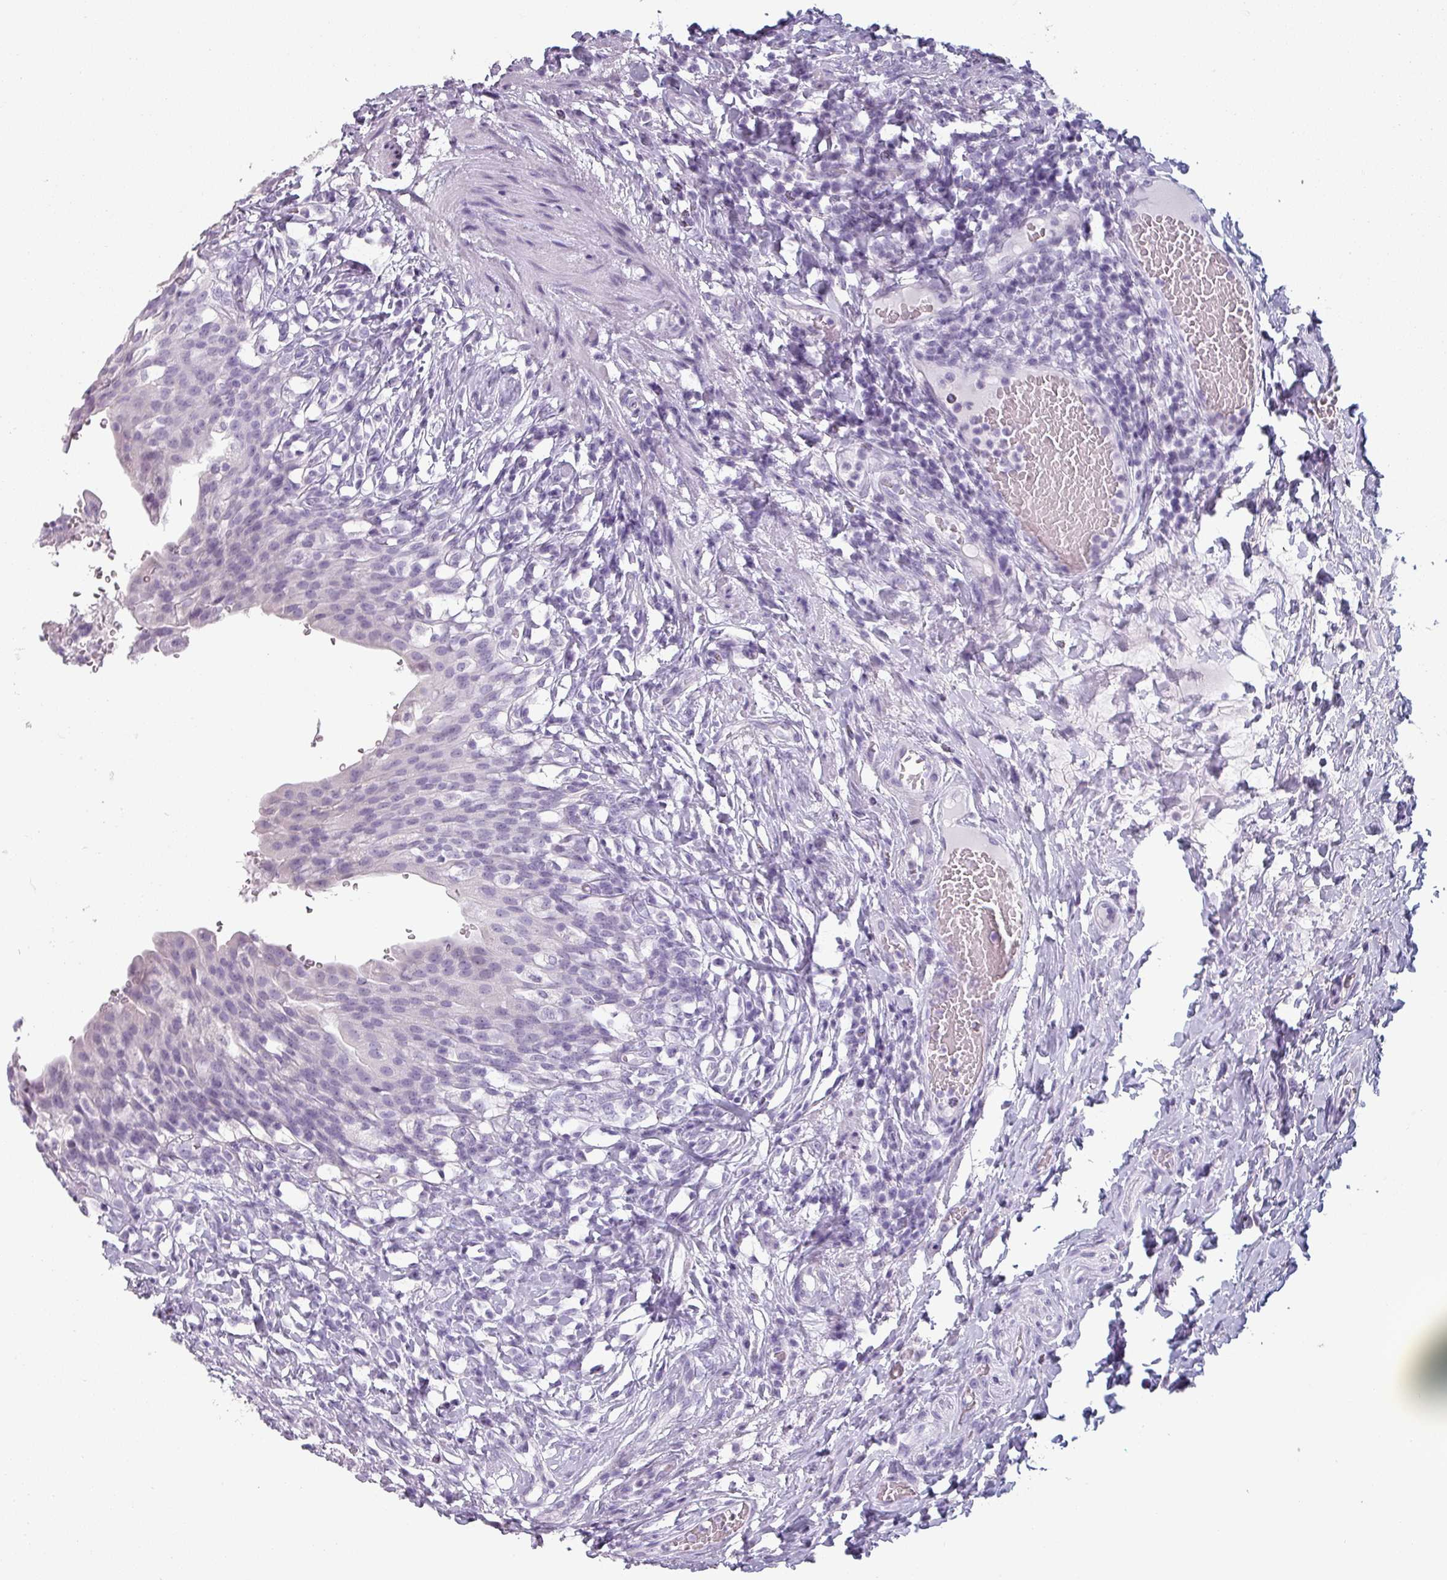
{"staining": {"intensity": "negative", "quantity": "none", "location": "none"}, "tissue": "urinary bladder", "cell_type": "Urothelial cells", "image_type": "normal", "snomed": [{"axis": "morphology", "description": "Normal tissue, NOS"}, {"axis": "morphology", "description": "Inflammation, NOS"}, {"axis": "topography", "description": "Urinary bladder"}], "caption": "IHC image of unremarkable urinary bladder: urinary bladder stained with DAB exhibits no significant protein expression in urothelial cells.", "gene": "SFTPA1", "patient": {"sex": "male", "age": 64}}